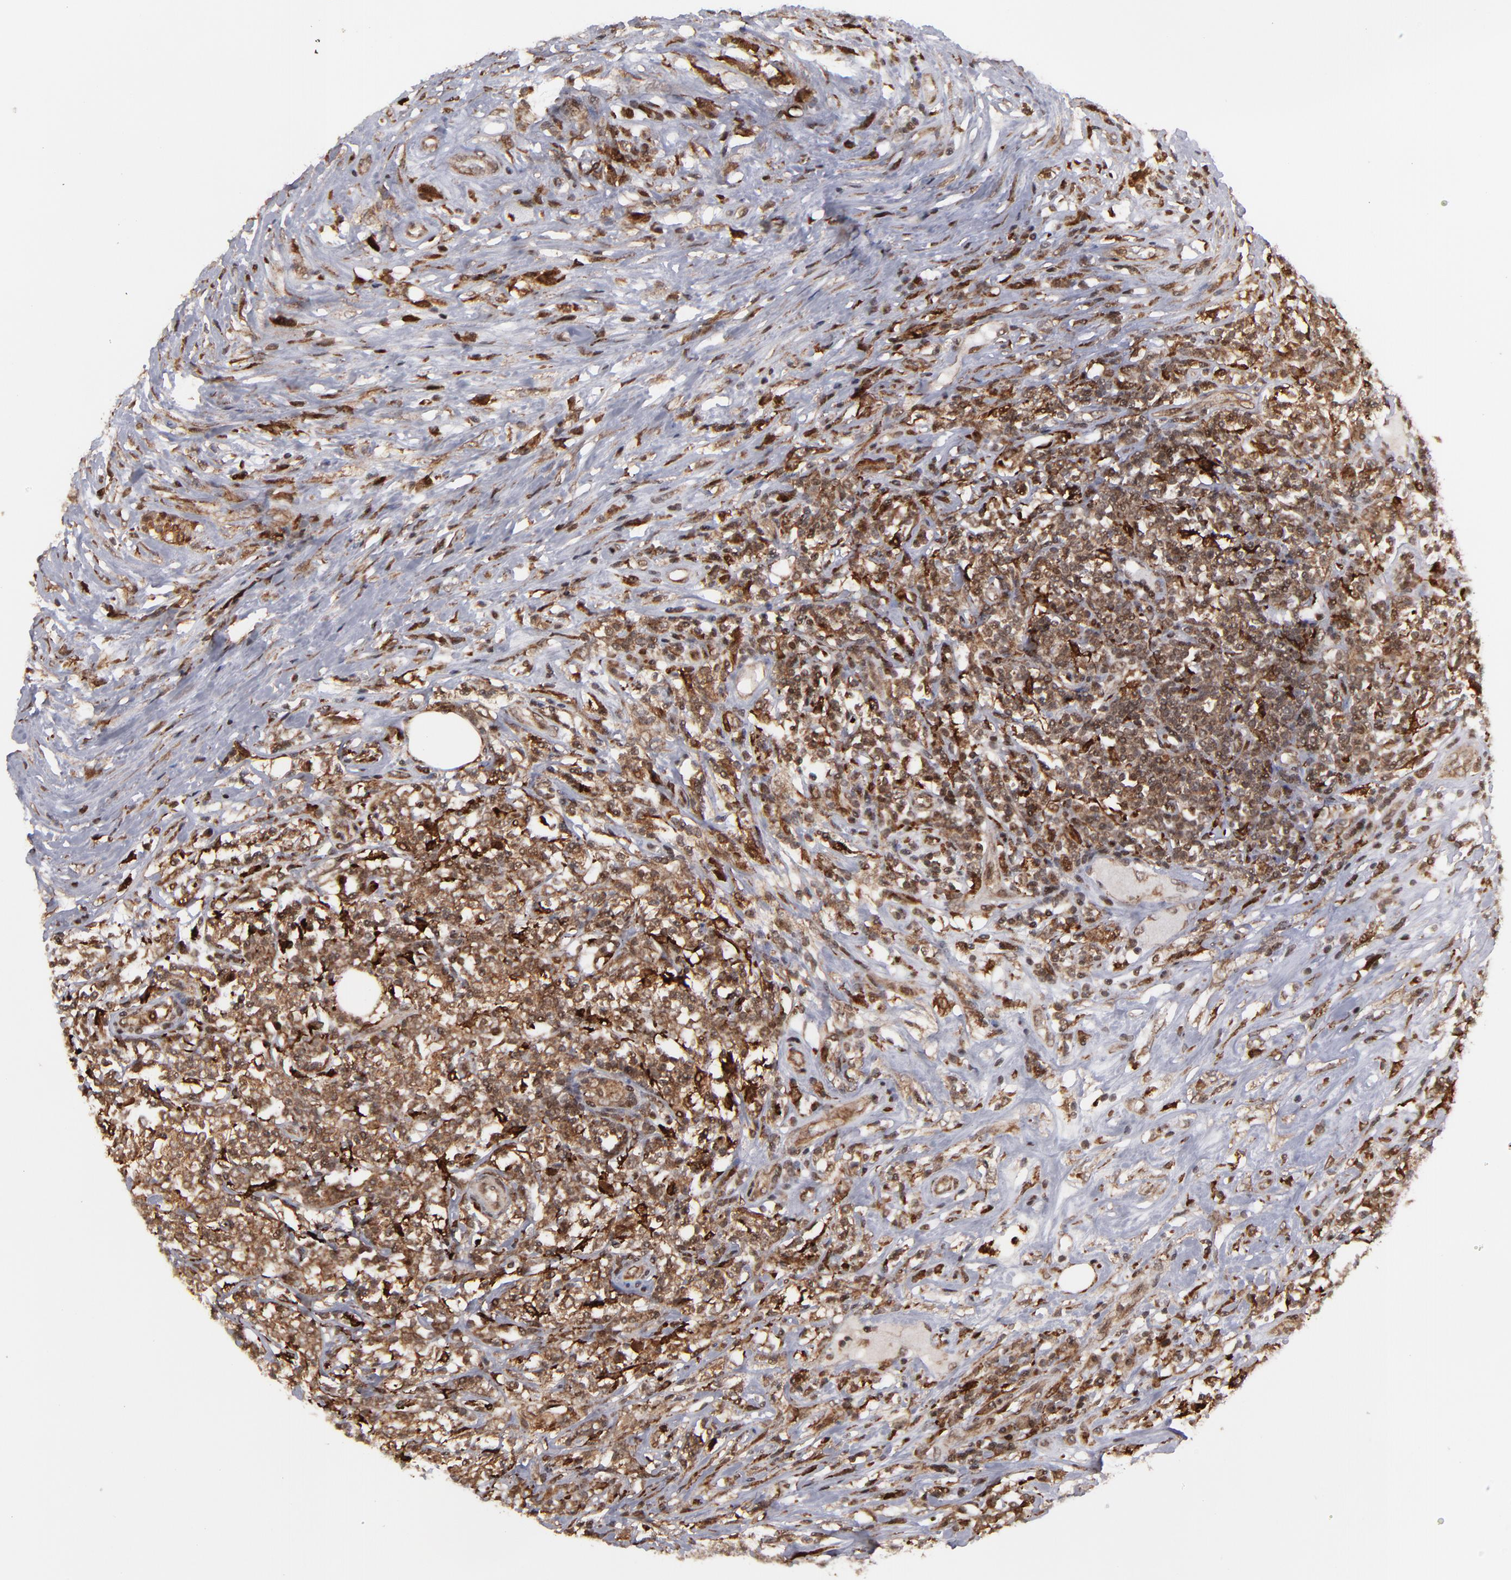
{"staining": {"intensity": "strong", "quantity": ">75%", "location": "cytoplasmic/membranous,nuclear"}, "tissue": "lymphoma", "cell_type": "Tumor cells", "image_type": "cancer", "snomed": [{"axis": "morphology", "description": "Malignant lymphoma, non-Hodgkin's type, High grade"}, {"axis": "topography", "description": "Lymph node"}], "caption": "Immunohistochemical staining of lymphoma exhibits high levels of strong cytoplasmic/membranous and nuclear protein positivity in about >75% of tumor cells.", "gene": "RGS6", "patient": {"sex": "female", "age": 84}}